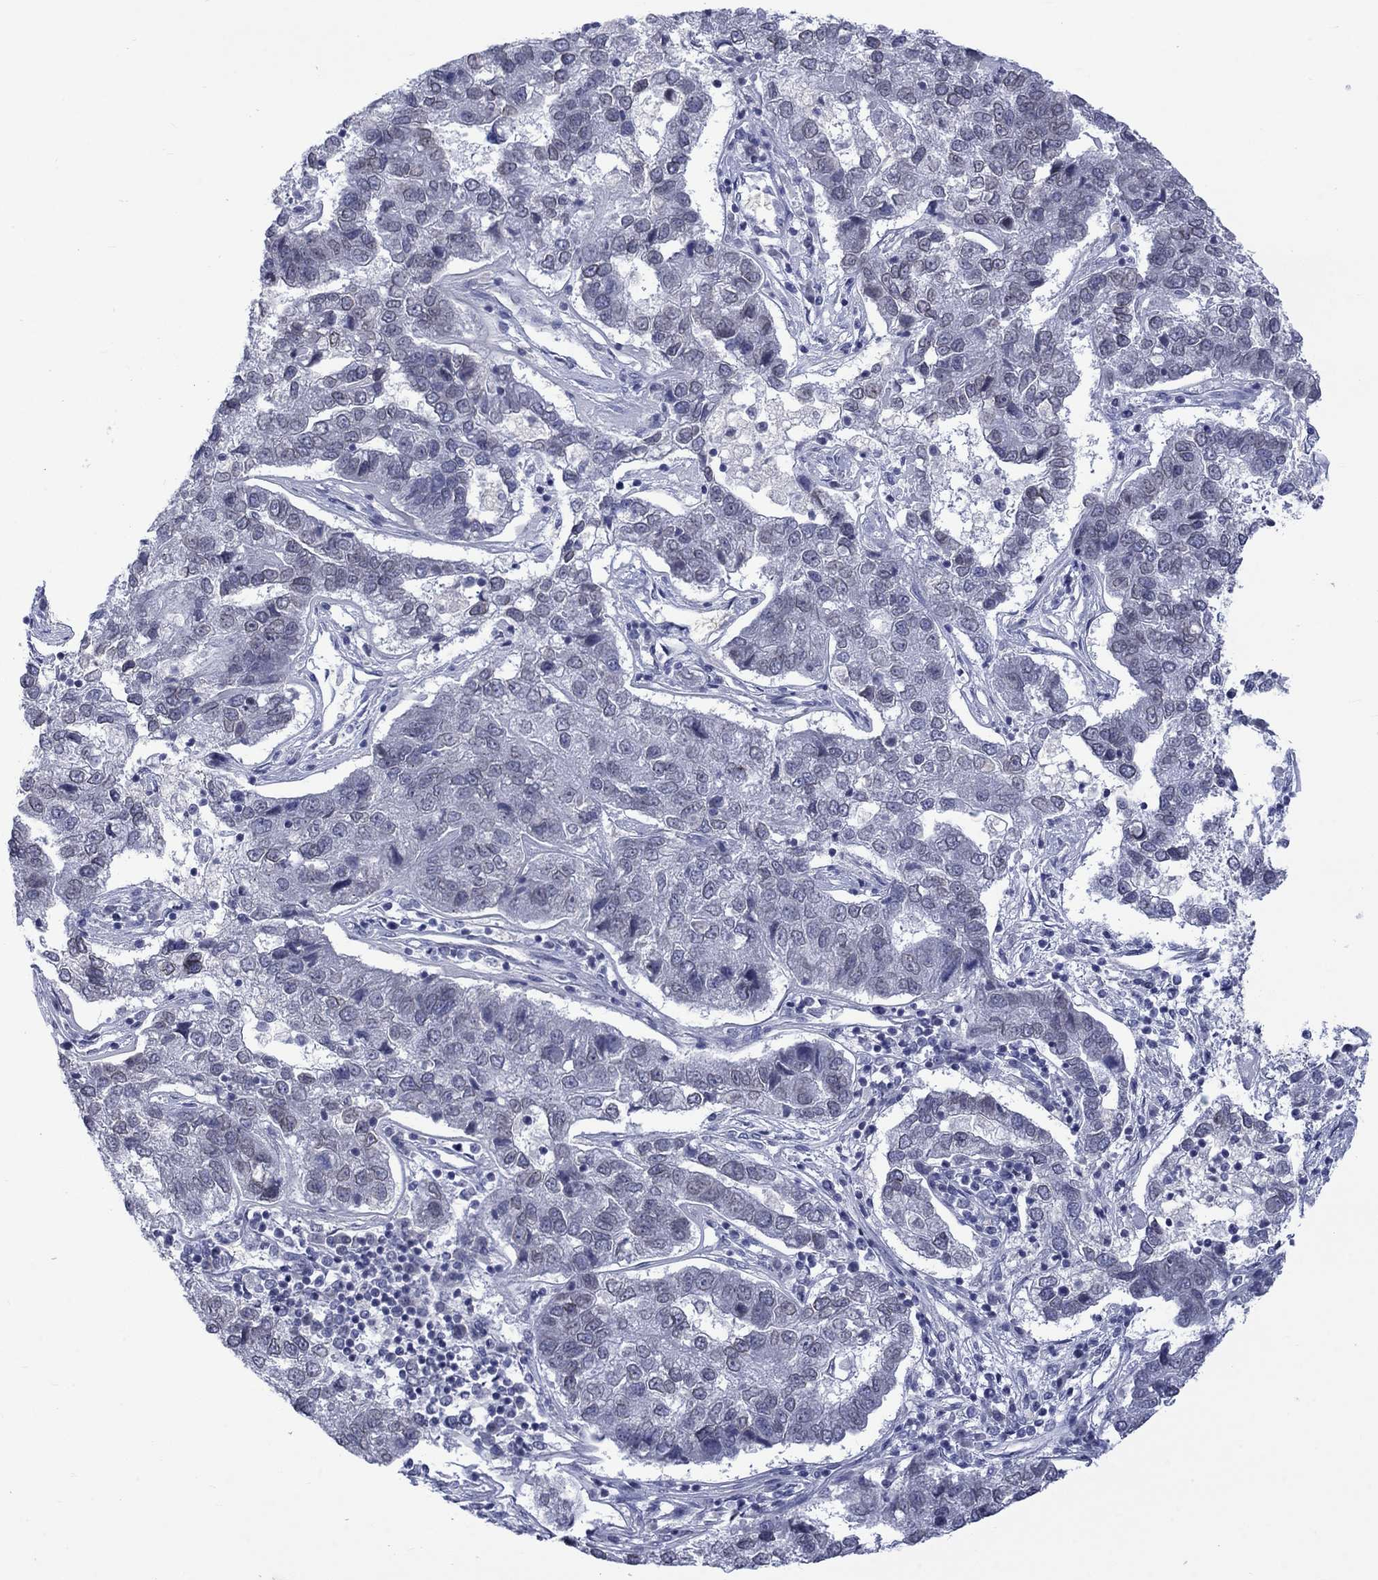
{"staining": {"intensity": "negative", "quantity": "none", "location": "none"}, "tissue": "pancreatic cancer", "cell_type": "Tumor cells", "image_type": "cancer", "snomed": [{"axis": "morphology", "description": "Adenocarcinoma, NOS"}, {"axis": "topography", "description": "Pancreas"}], "caption": "This is a micrograph of IHC staining of pancreatic adenocarcinoma, which shows no positivity in tumor cells. Brightfield microscopy of immunohistochemistry (IHC) stained with DAB (3,3'-diaminobenzidine) (brown) and hematoxylin (blue), captured at high magnification.", "gene": "NSMF", "patient": {"sex": "female", "age": 61}}